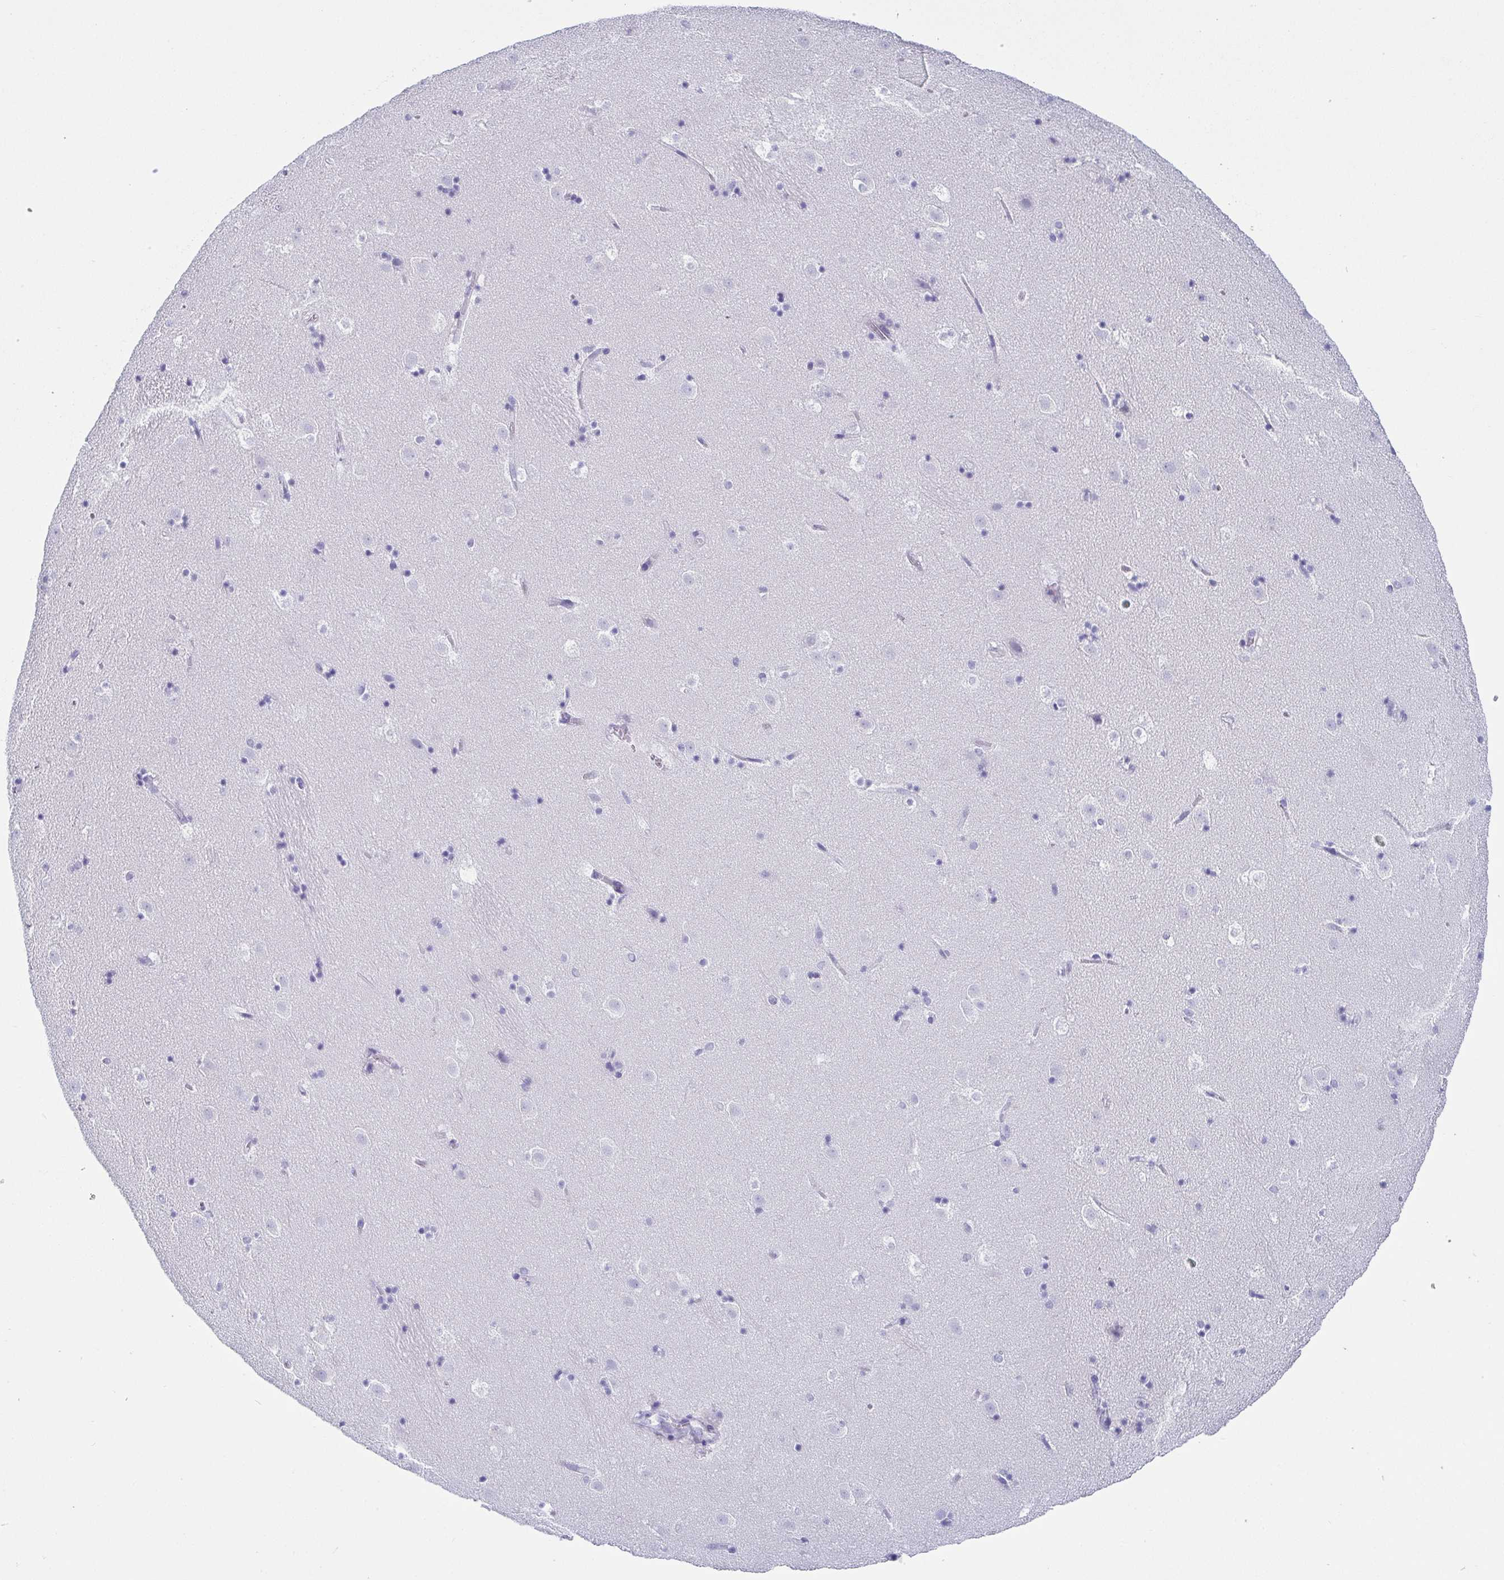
{"staining": {"intensity": "negative", "quantity": "none", "location": "none"}, "tissue": "caudate", "cell_type": "Glial cells", "image_type": "normal", "snomed": [{"axis": "morphology", "description": "Normal tissue, NOS"}, {"axis": "topography", "description": "Lateral ventricle wall"}], "caption": "Immunohistochemistry (IHC) of unremarkable caudate demonstrates no positivity in glial cells.", "gene": "SCGN", "patient": {"sex": "male", "age": 37}}